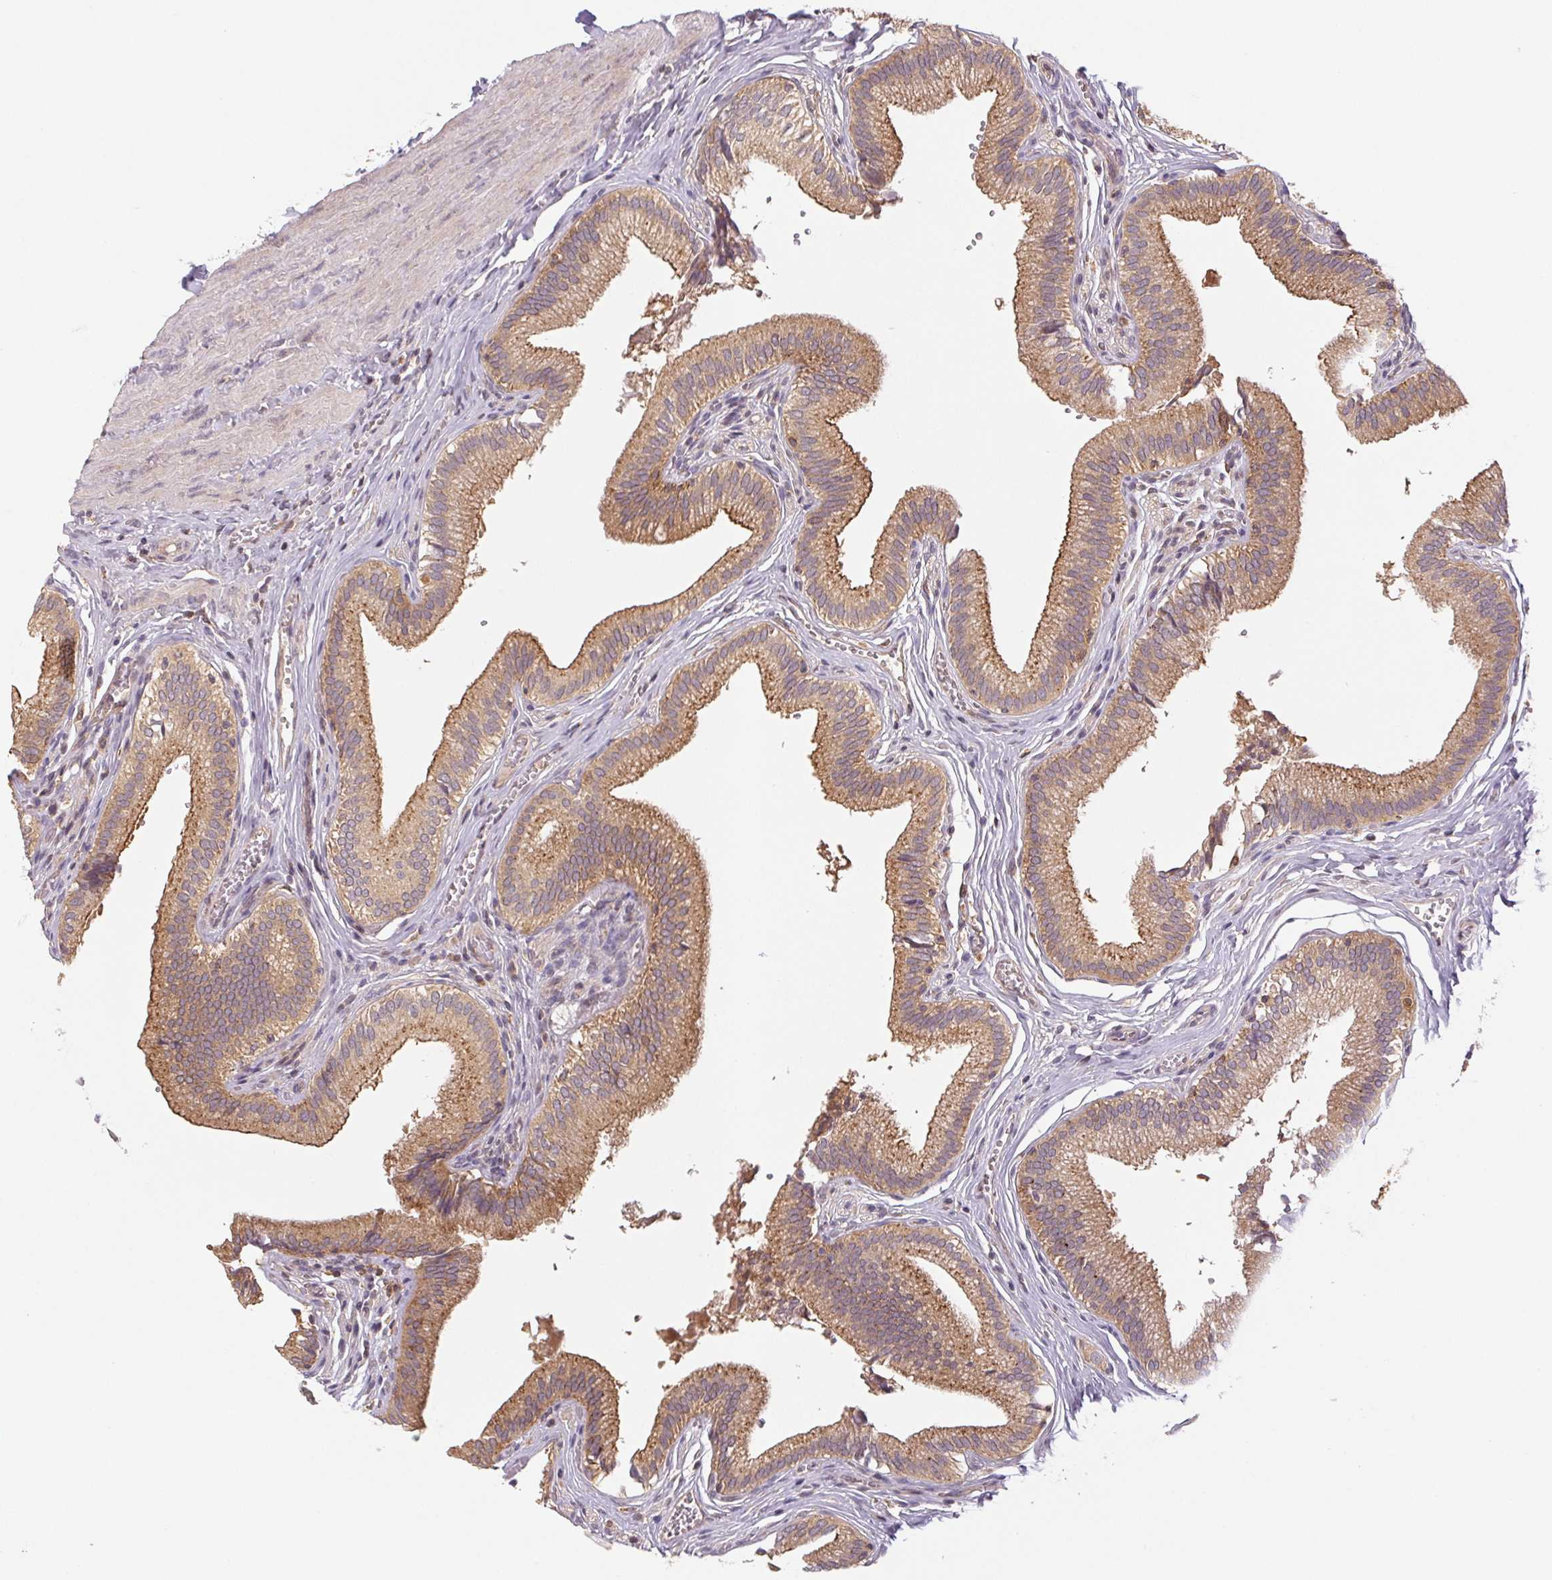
{"staining": {"intensity": "moderate", "quantity": ">75%", "location": "cytoplasmic/membranous"}, "tissue": "gallbladder", "cell_type": "Glandular cells", "image_type": "normal", "snomed": [{"axis": "morphology", "description": "Normal tissue, NOS"}, {"axis": "topography", "description": "Gallbladder"}, {"axis": "topography", "description": "Peripheral nerve tissue"}], "caption": "Glandular cells show moderate cytoplasmic/membranous positivity in approximately >75% of cells in normal gallbladder. The staining is performed using DAB (3,3'-diaminobenzidine) brown chromogen to label protein expression. The nuclei are counter-stained blue using hematoxylin.", "gene": "MTHFD1L", "patient": {"sex": "male", "age": 17}}